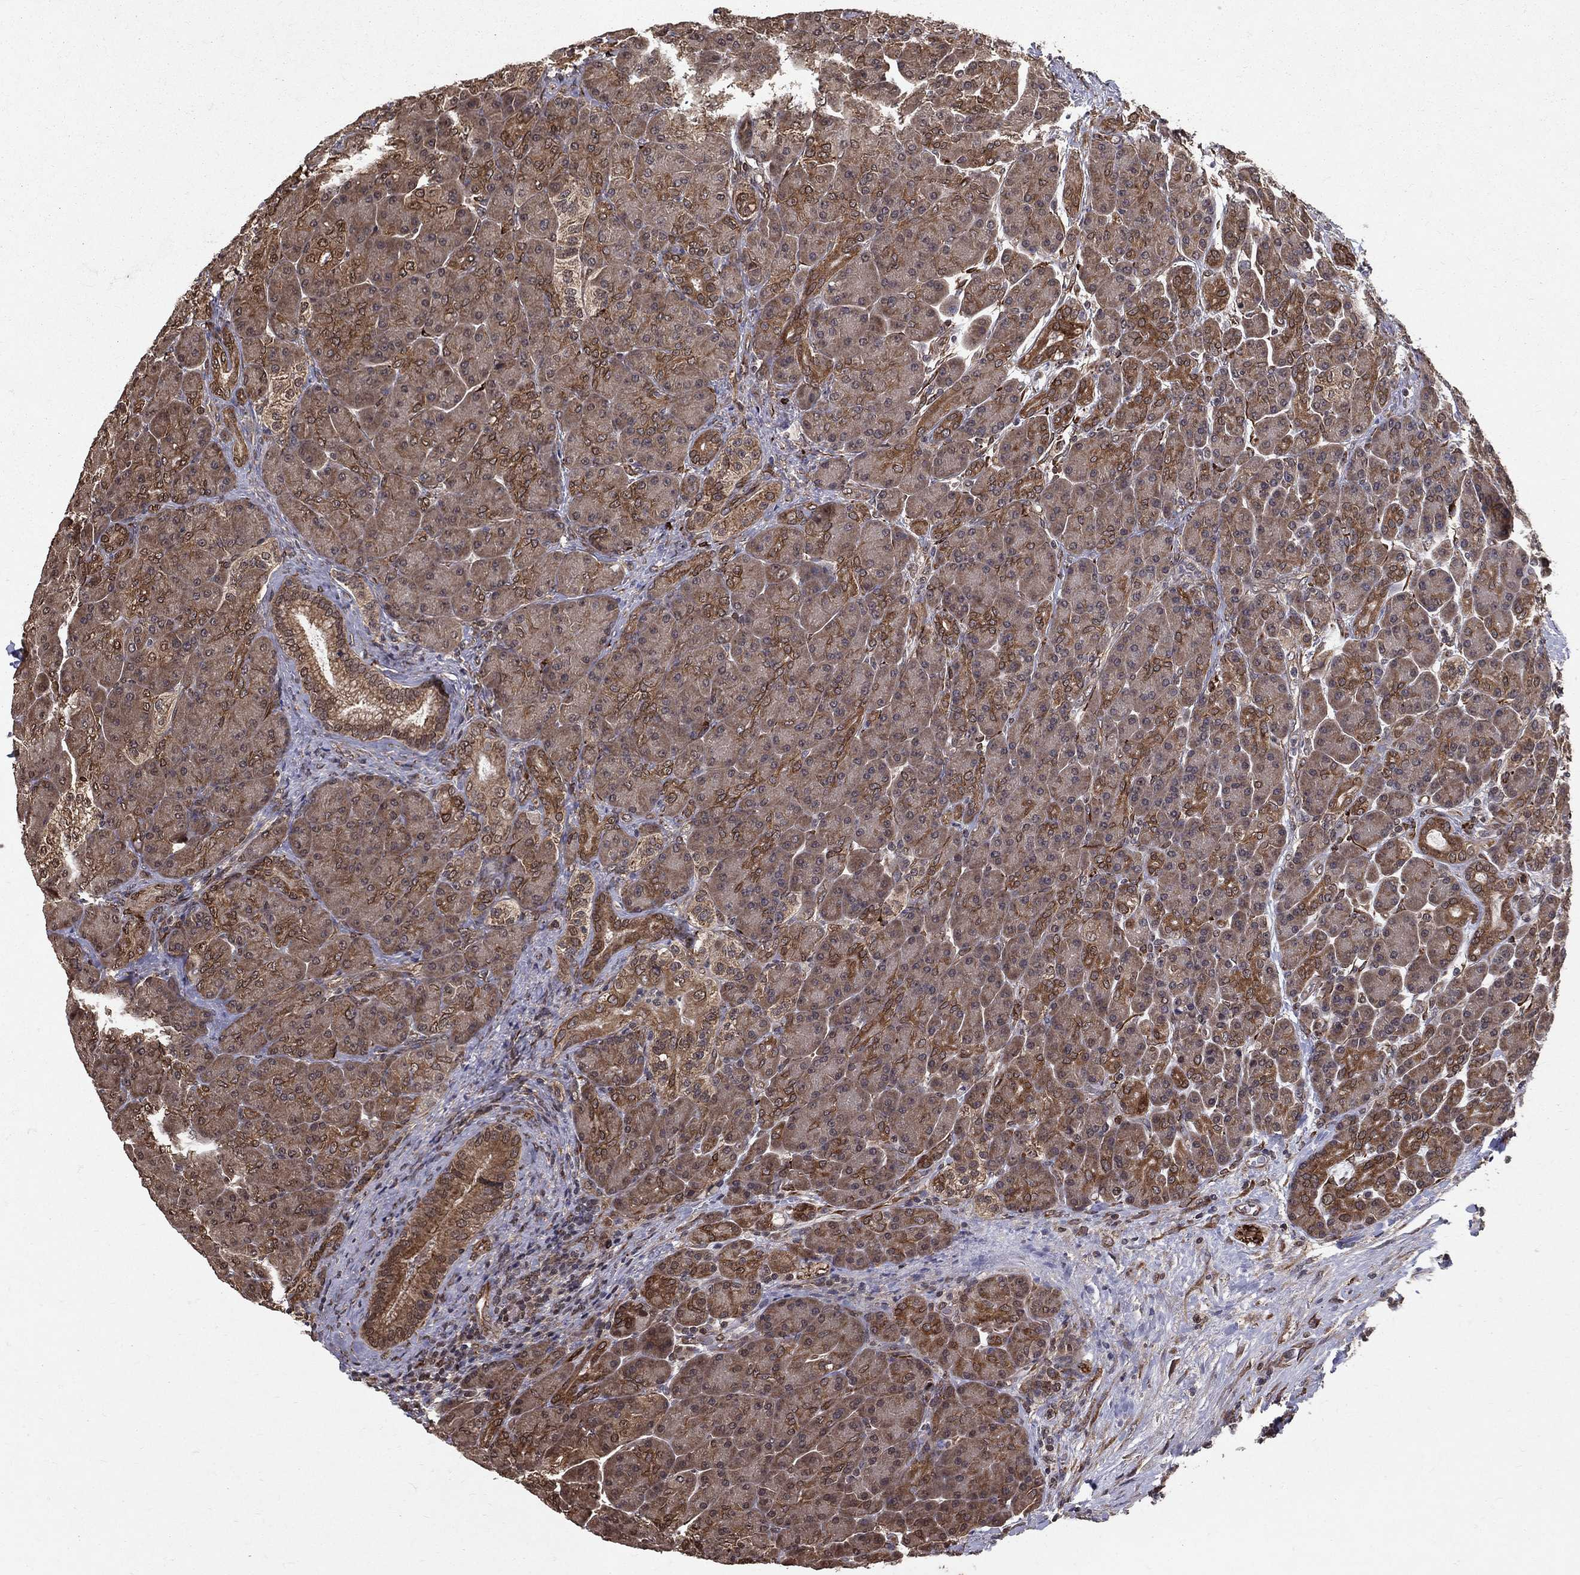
{"staining": {"intensity": "strong", "quantity": "<25%", "location": "cytoplasmic/membranous"}, "tissue": "pancreas", "cell_type": "Exocrine glandular cells", "image_type": "normal", "snomed": [{"axis": "morphology", "description": "Normal tissue, NOS"}, {"axis": "topography", "description": "Pancreas"}], "caption": "DAB (3,3'-diaminobenzidine) immunohistochemical staining of unremarkable pancreas displays strong cytoplasmic/membranous protein expression in about <25% of exocrine glandular cells. (IHC, brightfield microscopy, high magnification).", "gene": "CERS2", "patient": {"sex": "male", "age": 70}}